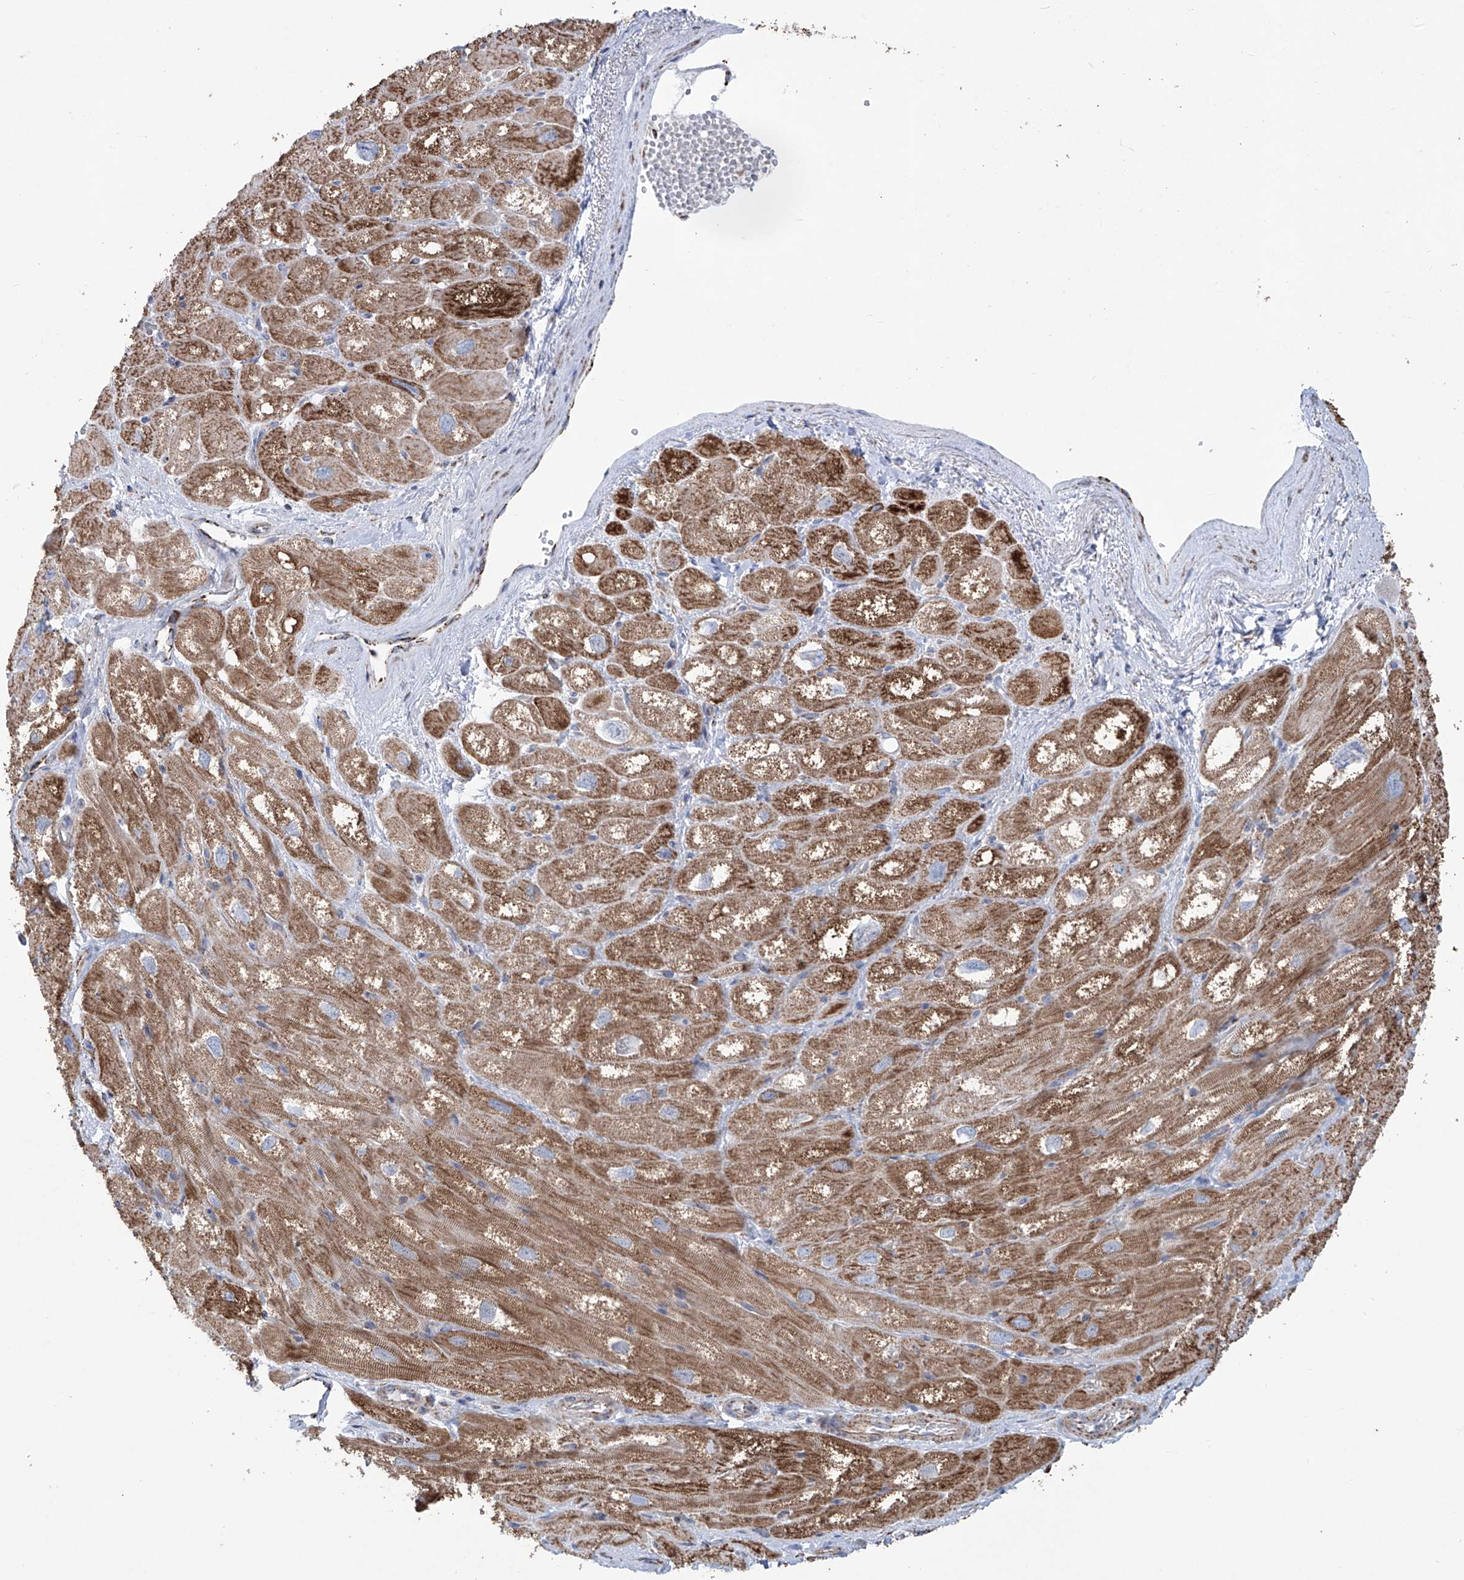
{"staining": {"intensity": "moderate", "quantity": ">75%", "location": "cytoplasmic/membranous"}, "tissue": "heart muscle", "cell_type": "Cardiomyocytes", "image_type": "normal", "snomed": [{"axis": "morphology", "description": "Normal tissue, NOS"}, {"axis": "topography", "description": "Heart"}], "caption": "Protein analysis of unremarkable heart muscle displays moderate cytoplasmic/membranous positivity in approximately >75% of cardiomyocytes.", "gene": "ALDH6A1", "patient": {"sex": "male", "age": 50}}